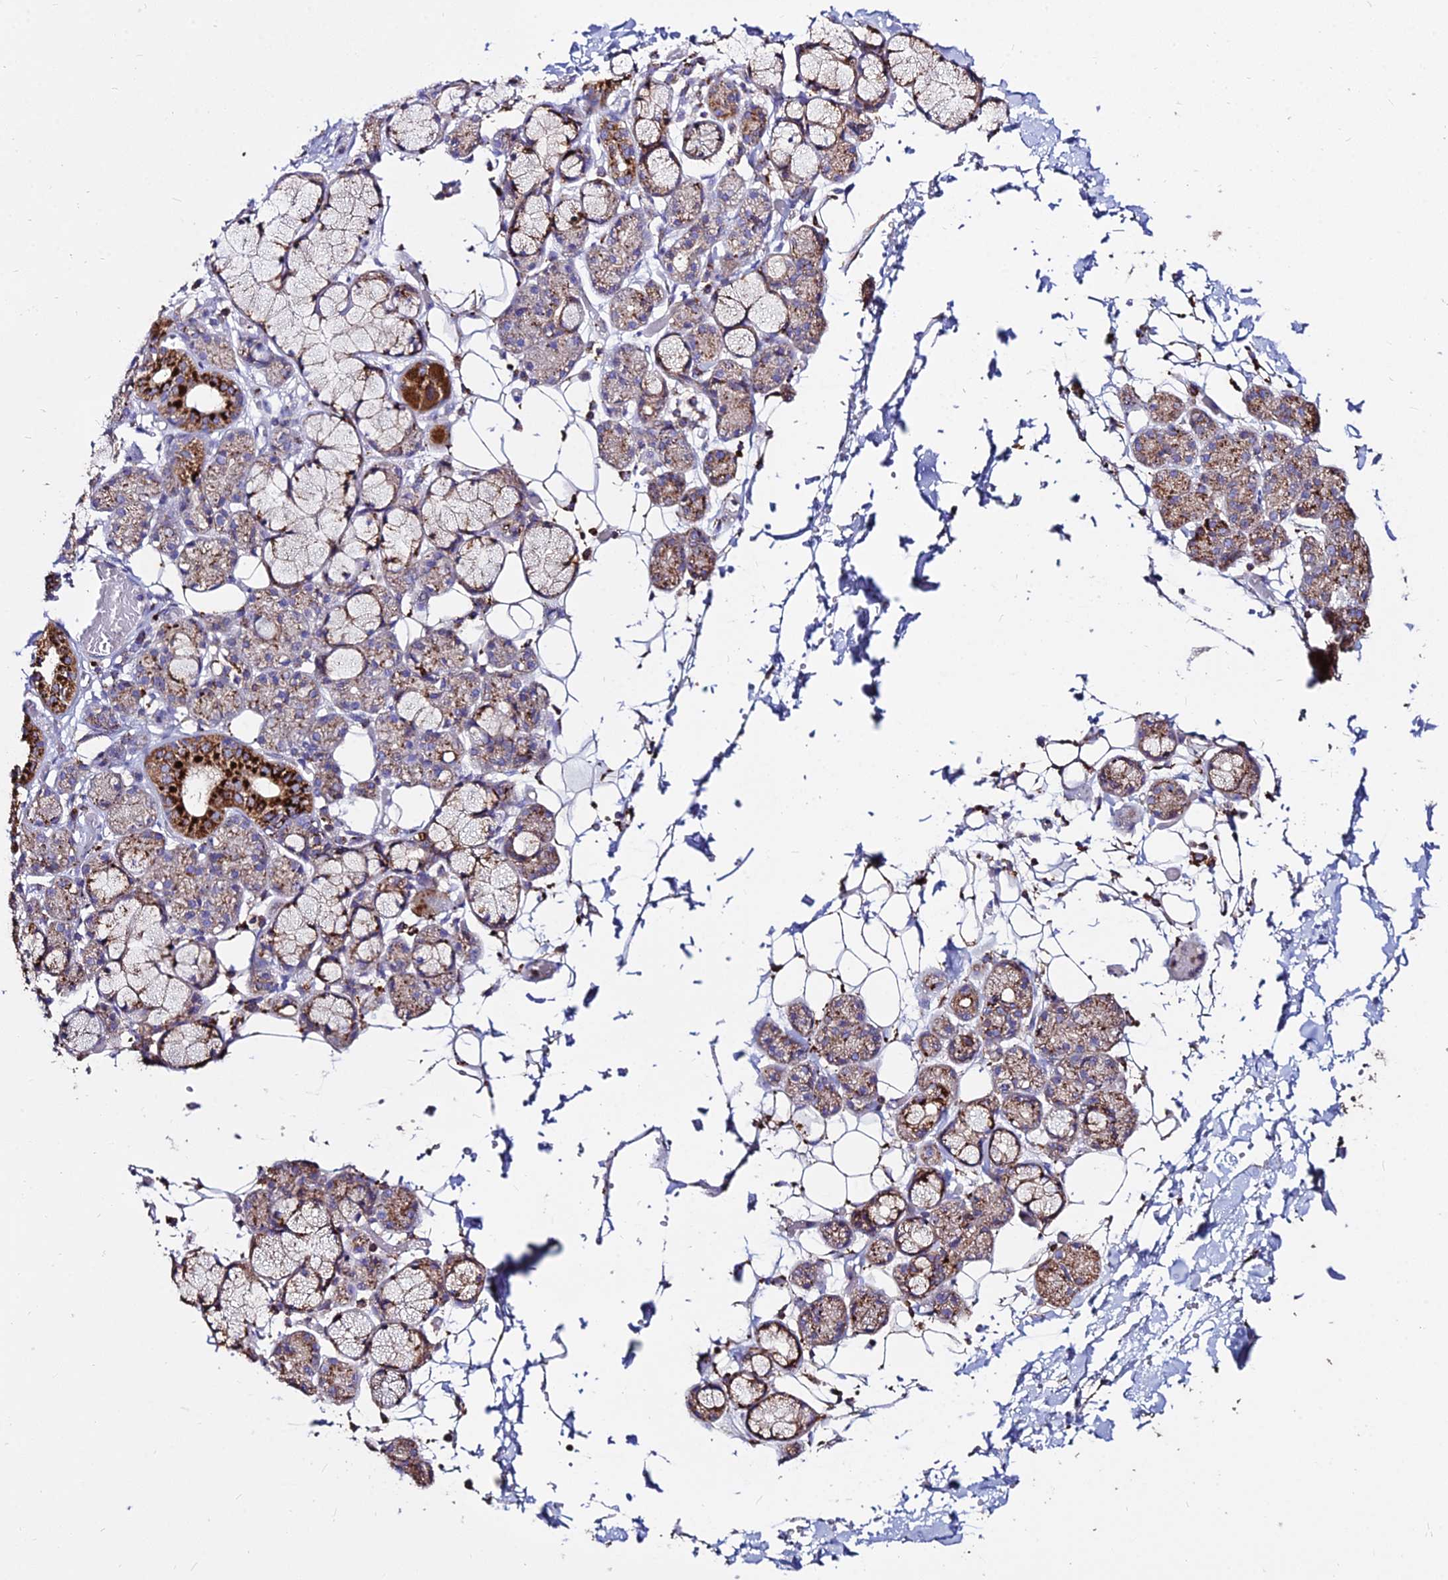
{"staining": {"intensity": "strong", "quantity": "25%-75%", "location": "cytoplasmic/membranous"}, "tissue": "salivary gland", "cell_type": "Glandular cells", "image_type": "normal", "snomed": [{"axis": "morphology", "description": "Normal tissue, NOS"}, {"axis": "topography", "description": "Salivary gland"}], "caption": "Immunohistochemical staining of unremarkable salivary gland displays strong cytoplasmic/membranous protein expression in approximately 25%-75% of glandular cells.", "gene": "PNLIPRP3", "patient": {"sex": "male", "age": 63}}